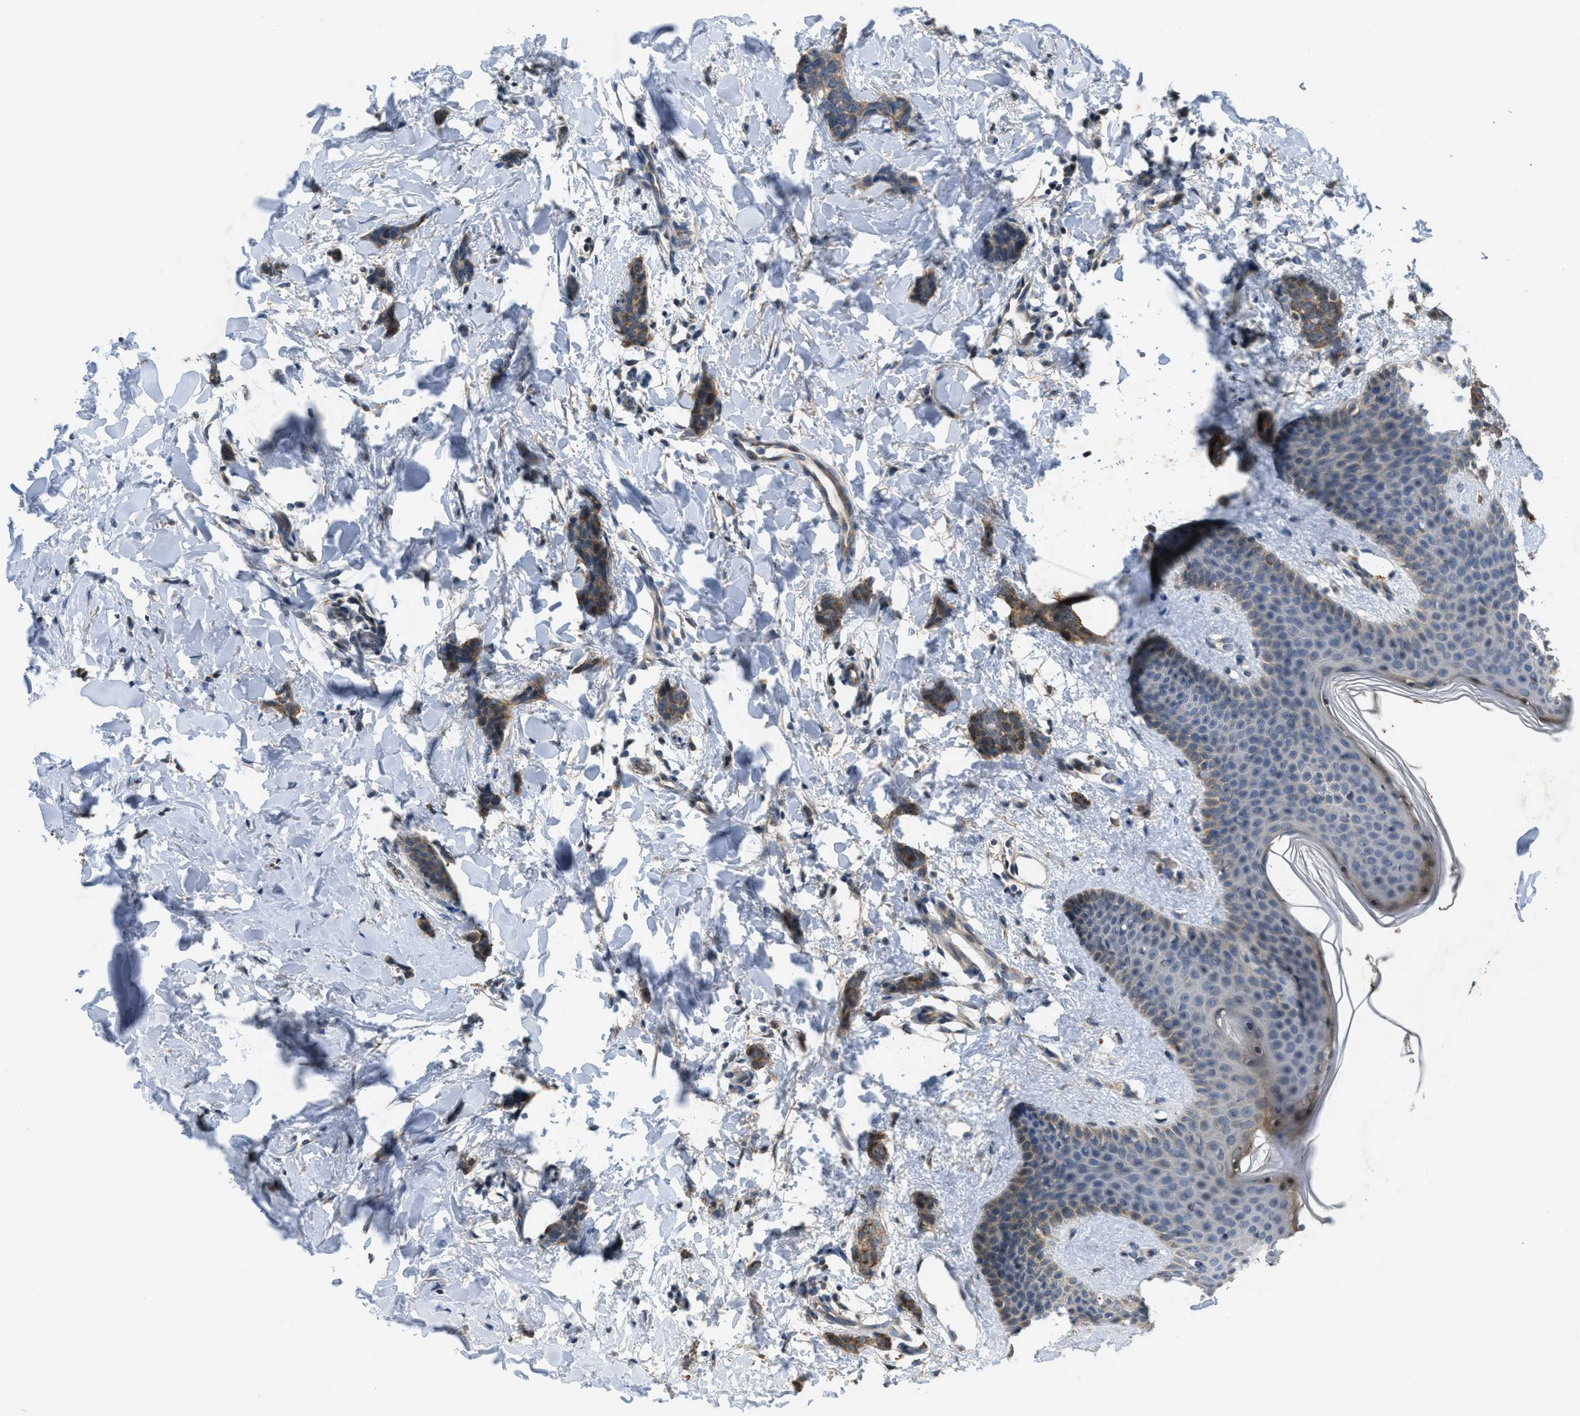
{"staining": {"intensity": "moderate", "quantity": ">75%", "location": "cytoplasmic/membranous"}, "tissue": "breast cancer", "cell_type": "Tumor cells", "image_type": "cancer", "snomed": [{"axis": "morphology", "description": "Lobular carcinoma"}, {"axis": "topography", "description": "Skin"}, {"axis": "topography", "description": "Breast"}], "caption": "Protein analysis of breast cancer (lobular carcinoma) tissue reveals moderate cytoplasmic/membranous expression in approximately >75% of tumor cells. (DAB = brown stain, brightfield microscopy at high magnification).", "gene": "PPP1R15A", "patient": {"sex": "female", "age": 46}}